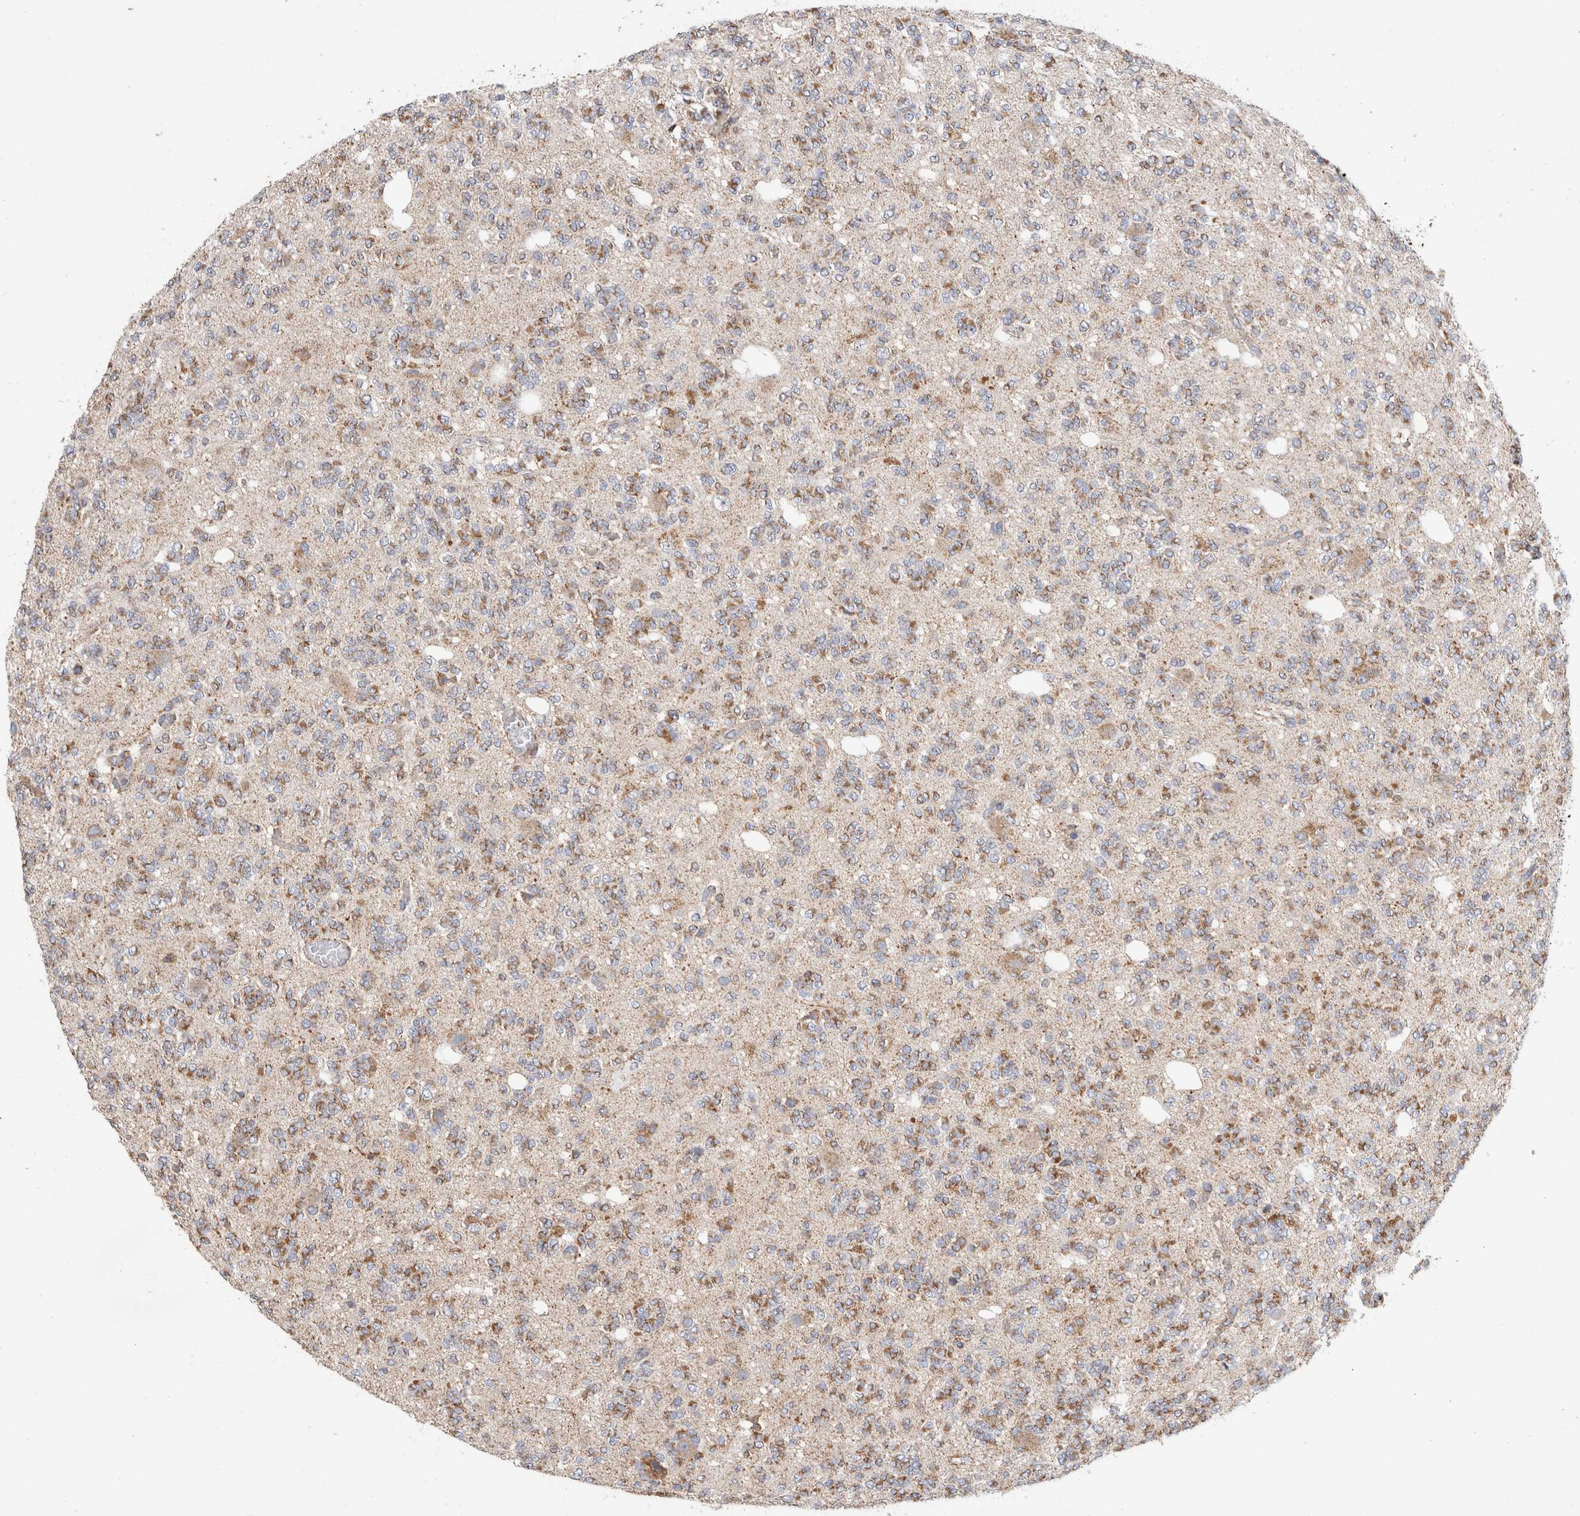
{"staining": {"intensity": "moderate", "quantity": ">75%", "location": "cytoplasmic/membranous"}, "tissue": "glioma", "cell_type": "Tumor cells", "image_type": "cancer", "snomed": [{"axis": "morphology", "description": "Glioma, malignant, Low grade"}, {"axis": "topography", "description": "Brain"}], "caption": "Immunohistochemical staining of human glioma reveals medium levels of moderate cytoplasmic/membranous protein staining in approximately >75% of tumor cells. (Stains: DAB in brown, nuclei in blue, Microscopy: brightfield microscopy at high magnification).", "gene": "IARS2", "patient": {"sex": "male", "age": 38}}